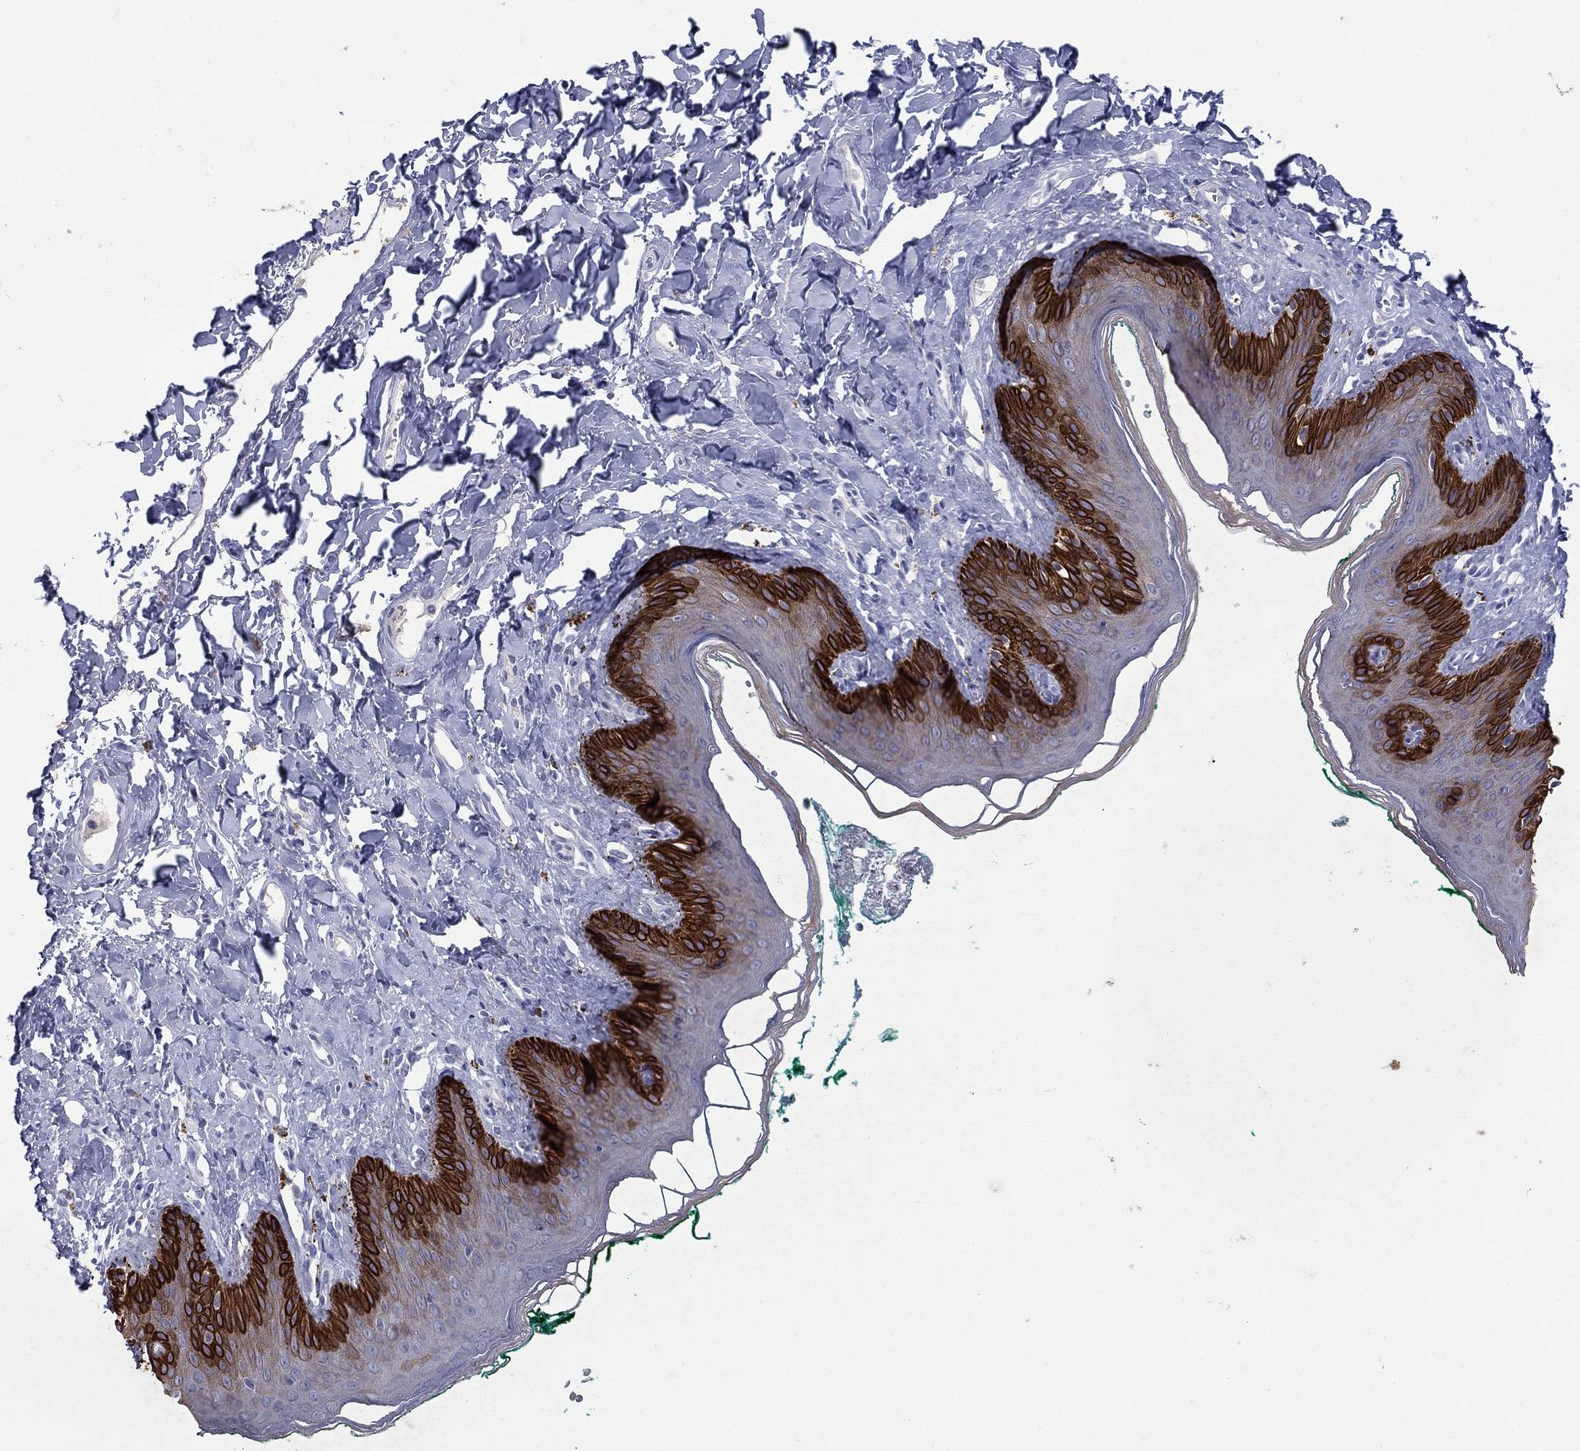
{"staining": {"intensity": "strong", "quantity": "25%-75%", "location": "cytoplasmic/membranous"}, "tissue": "skin", "cell_type": "Epidermal cells", "image_type": "normal", "snomed": [{"axis": "morphology", "description": "Normal tissue, NOS"}, {"axis": "topography", "description": "Vulva"}], "caption": "A micrograph showing strong cytoplasmic/membranous expression in approximately 25%-75% of epidermal cells in benign skin, as visualized by brown immunohistochemical staining.", "gene": "KRT75", "patient": {"sex": "female", "age": 66}}